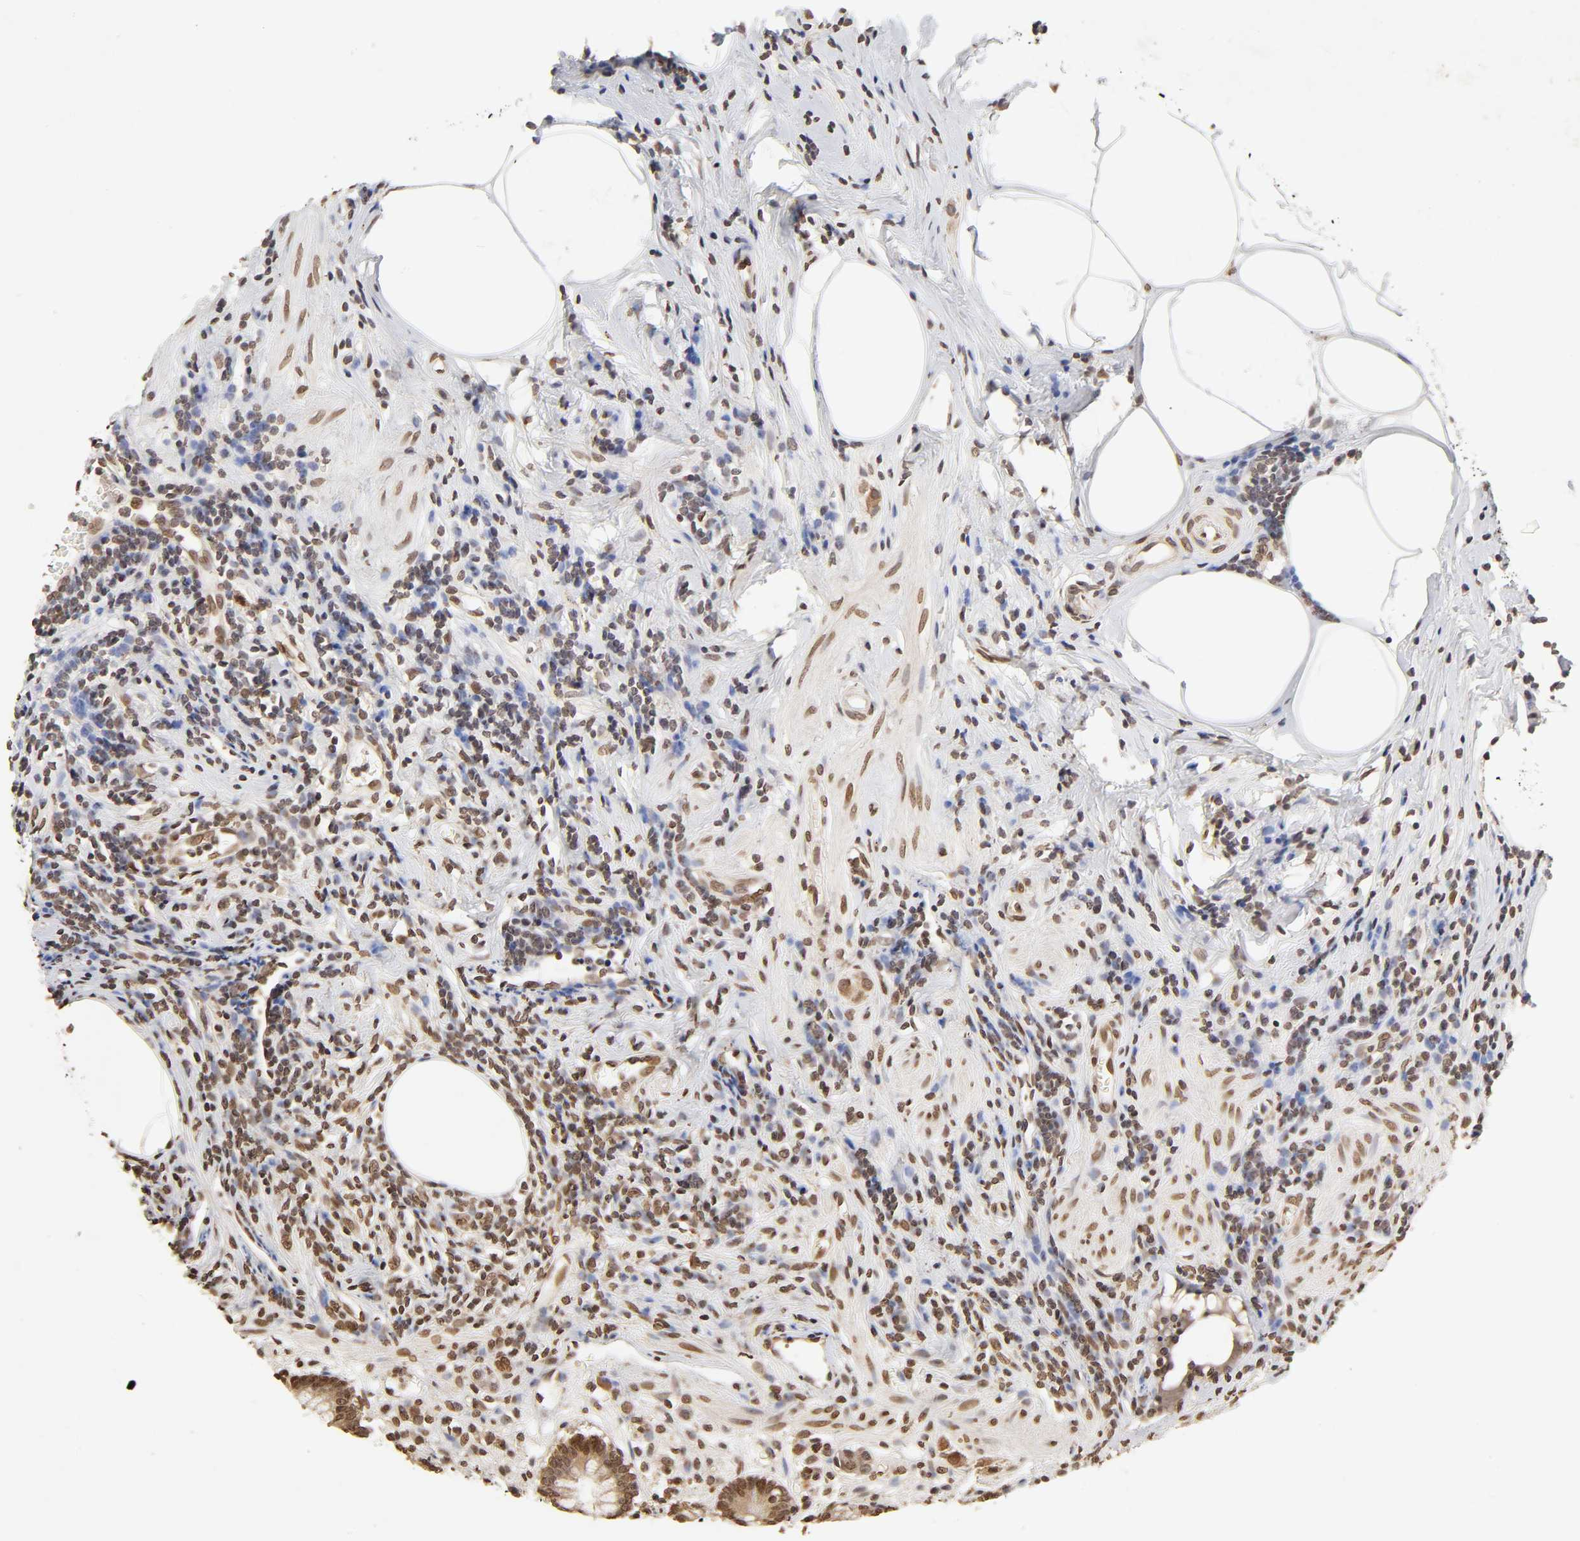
{"staining": {"intensity": "moderate", "quantity": ">75%", "location": "cytoplasmic/membranous,nuclear"}, "tissue": "appendix", "cell_type": "Glandular cells", "image_type": "normal", "snomed": [{"axis": "morphology", "description": "Normal tissue, NOS"}, {"axis": "topography", "description": "Appendix"}], "caption": "A medium amount of moderate cytoplasmic/membranous,nuclear positivity is present in approximately >75% of glandular cells in benign appendix.", "gene": "MLLT6", "patient": {"sex": "female", "age": 50}}